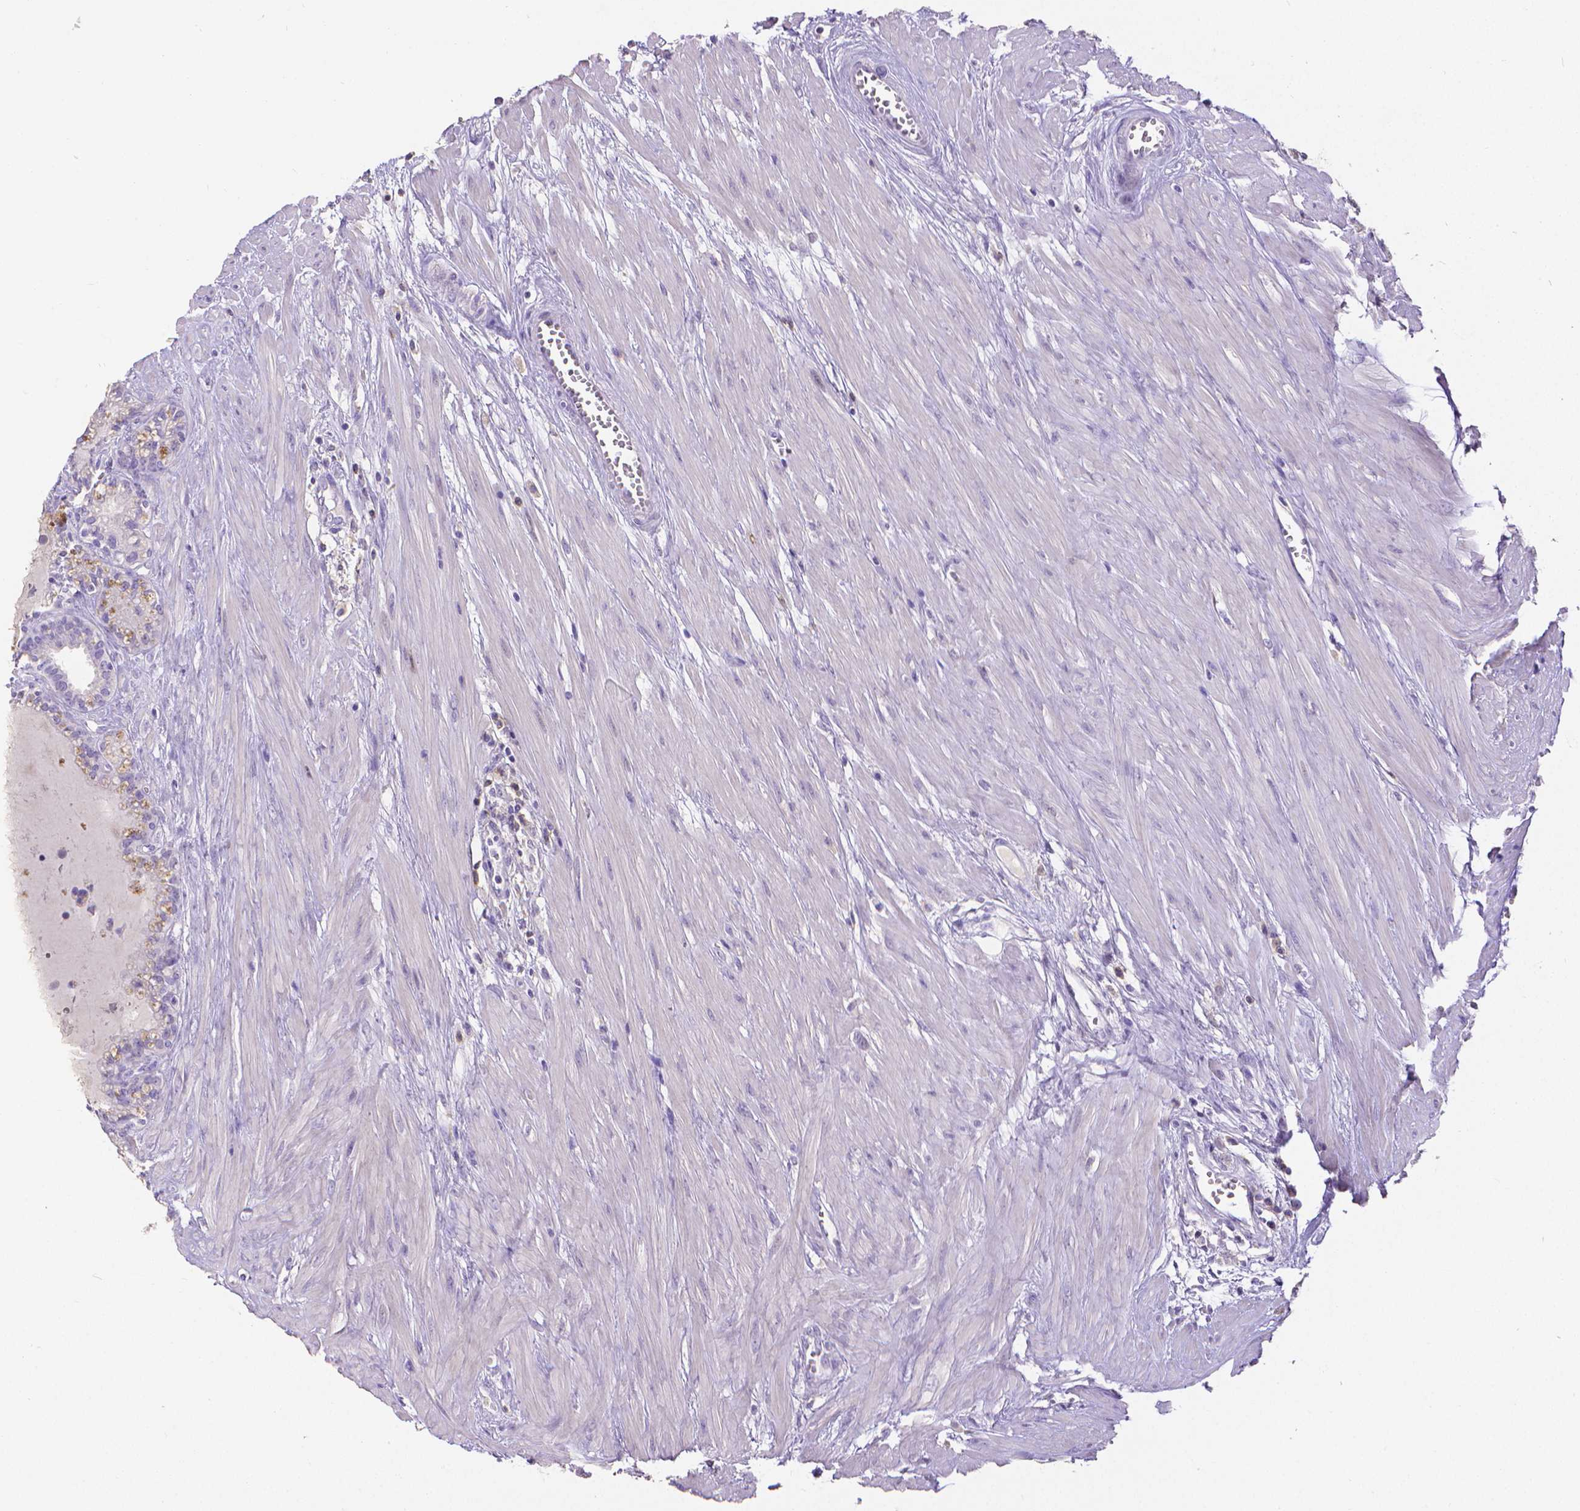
{"staining": {"intensity": "negative", "quantity": "none", "location": "none"}, "tissue": "seminal vesicle", "cell_type": "Glandular cells", "image_type": "normal", "snomed": [{"axis": "morphology", "description": "Normal tissue, NOS"}, {"axis": "morphology", "description": "Urothelial carcinoma, NOS"}, {"axis": "topography", "description": "Urinary bladder"}, {"axis": "topography", "description": "Seminal veicle"}], "caption": "This is an immunohistochemistry histopathology image of unremarkable seminal vesicle. There is no expression in glandular cells.", "gene": "CD4", "patient": {"sex": "male", "age": 76}}